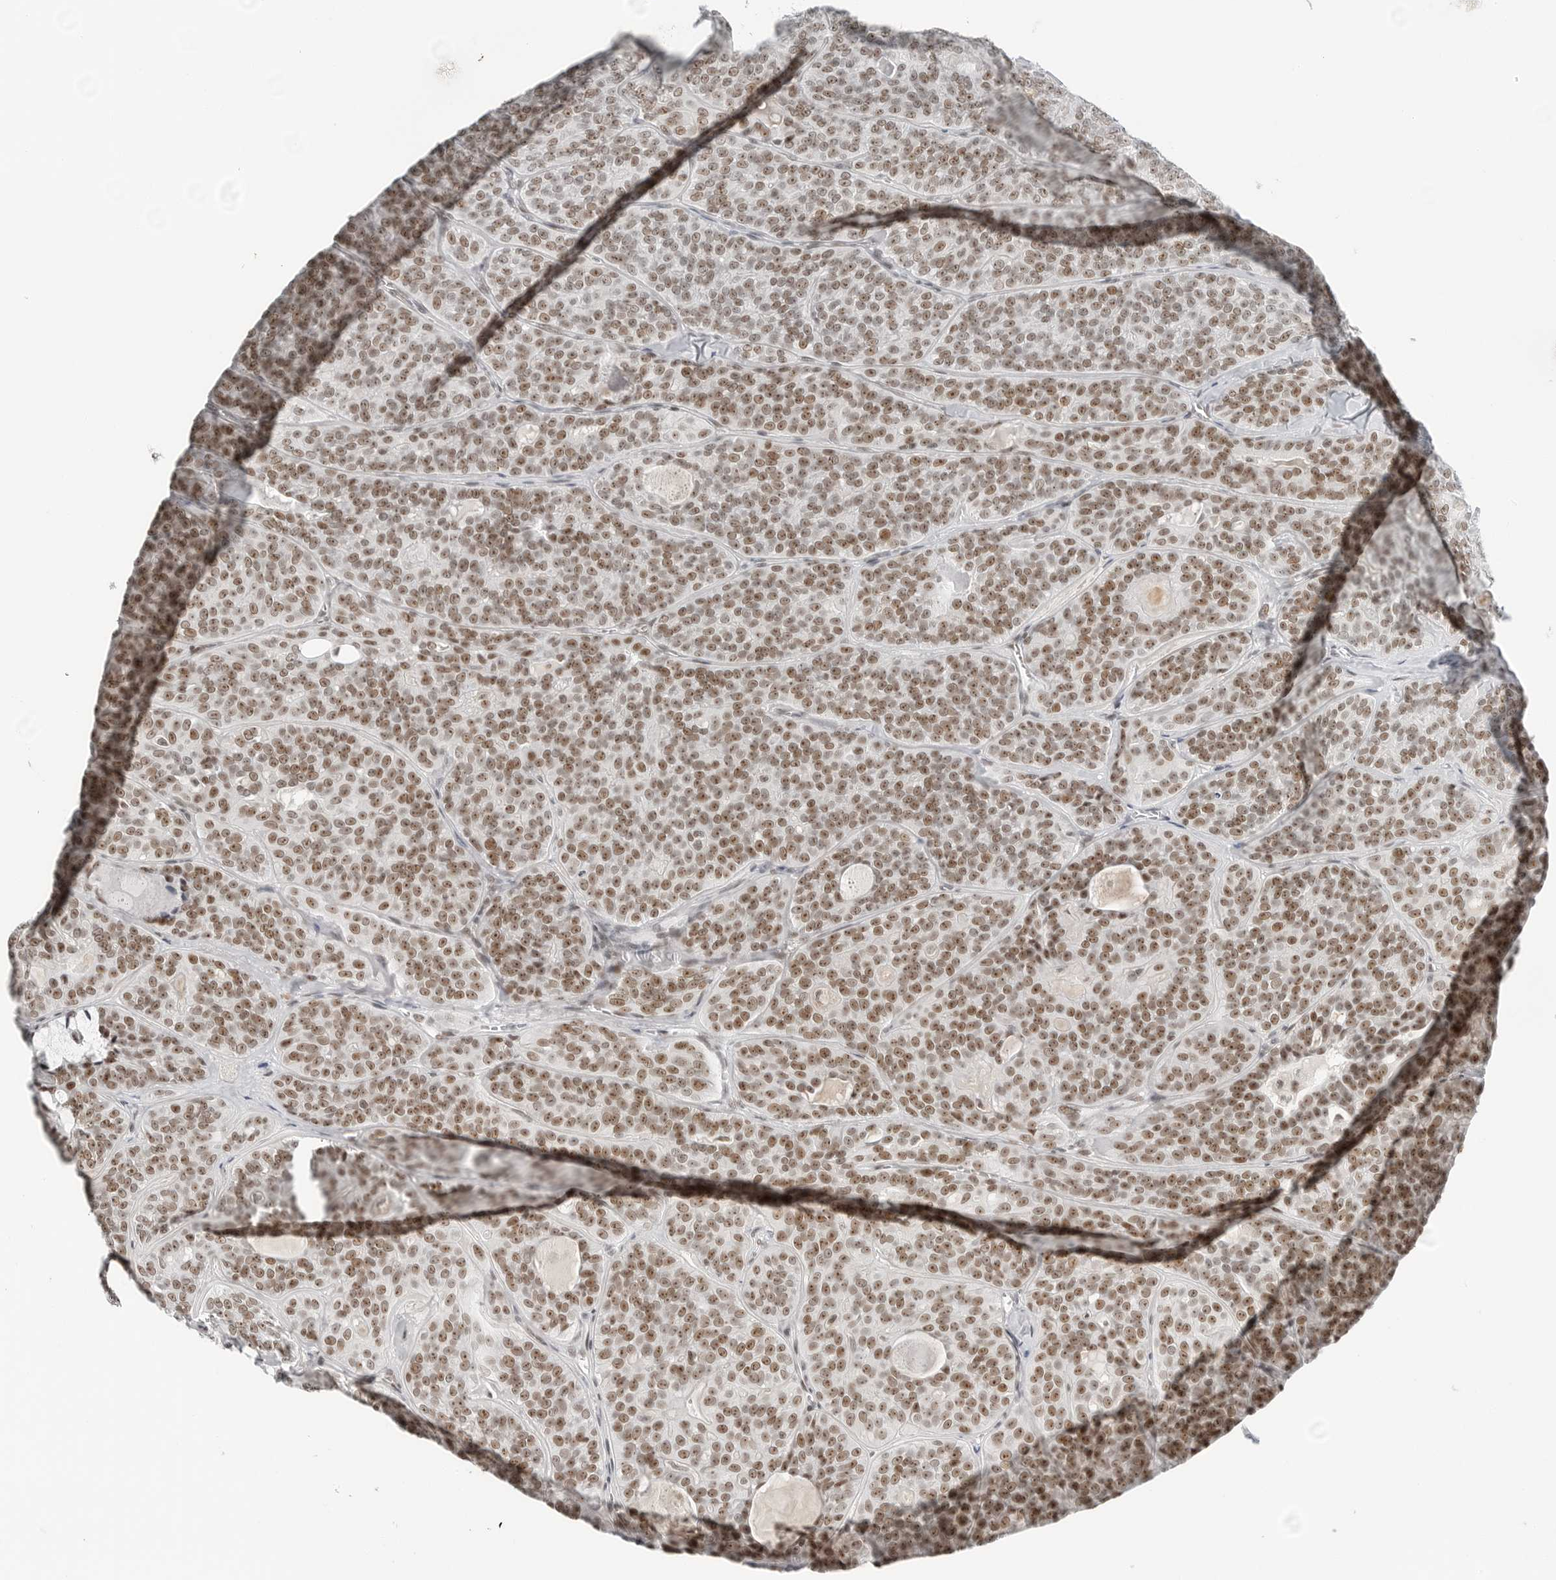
{"staining": {"intensity": "moderate", "quantity": ">75%", "location": "nuclear"}, "tissue": "head and neck cancer", "cell_type": "Tumor cells", "image_type": "cancer", "snomed": [{"axis": "morphology", "description": "Adenocarcinoma, NOS"}, {"axis": "topography", "description": "Head-Neck"}], "caption": "Tumor cells reveal moderate nuclear expression in about >75% of cells in head and neck adenocarcinoma. (brown staining indicates protein expression, while blue staining denotes nuclei).", "gene": "WRAP53", "patient": {"sex": "male", "age": 66}}